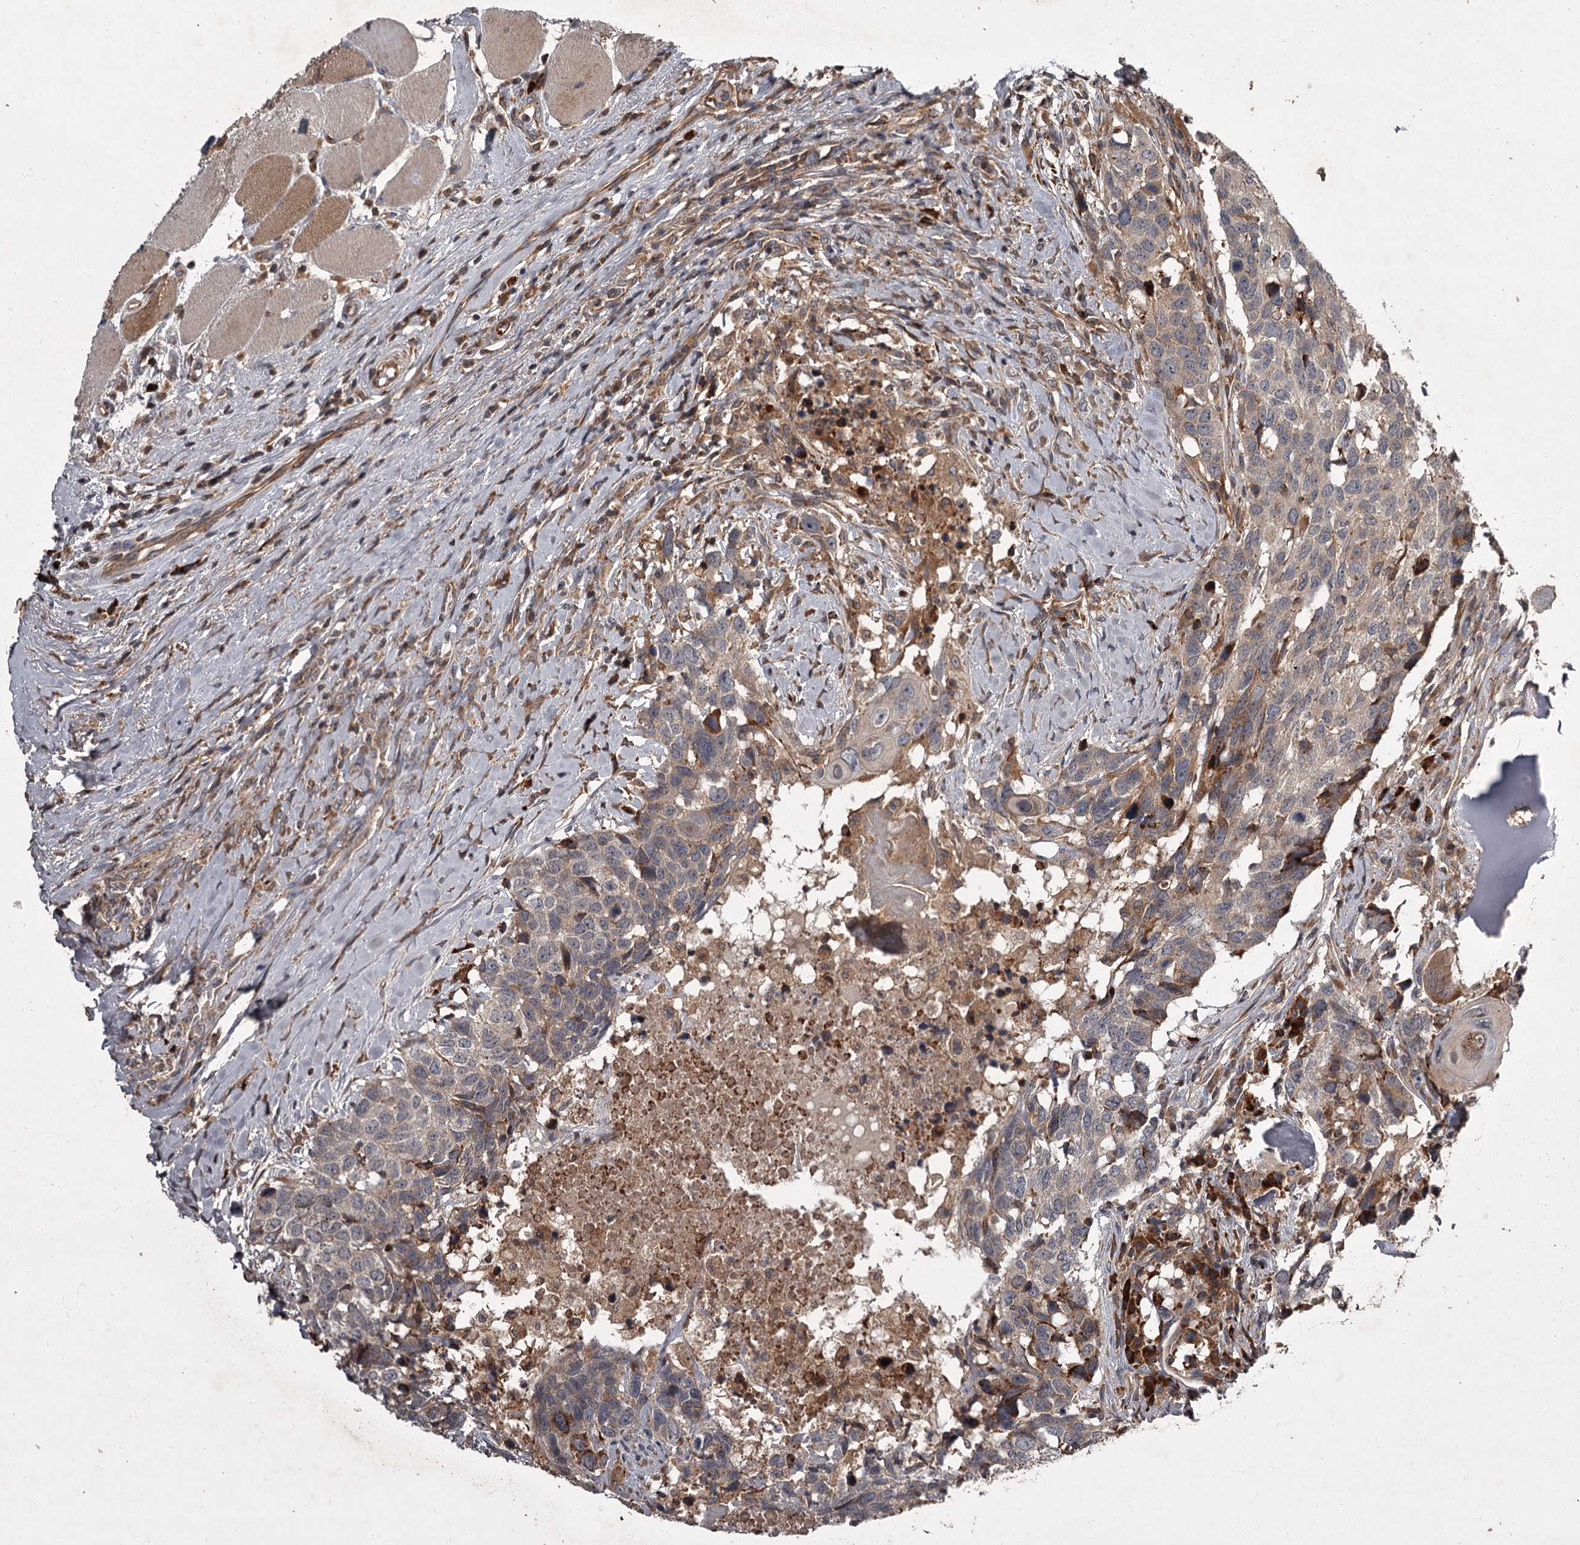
{"staining": {"intensity": "weak", "quantity": "<25%", "location": "cytoplasmic/membranous"}, "tissue": "head and neck cancer", "cell_type": "Tumor cells", "image_type": "cancer", "snomed": [{"axis": "morphology", "description": "Squamous cell carcinoma, NOS"}, {"axis": "topography", "description": "Head-Neck"}], "caption": "Squamous cell carcinoma (head and neck) stained for a protein using immunohistochemistry (IHC) demonstrates no positivity tumor cells.", "gene": "UNC93B1", "patient": {"sex": "male", "age": 66}}